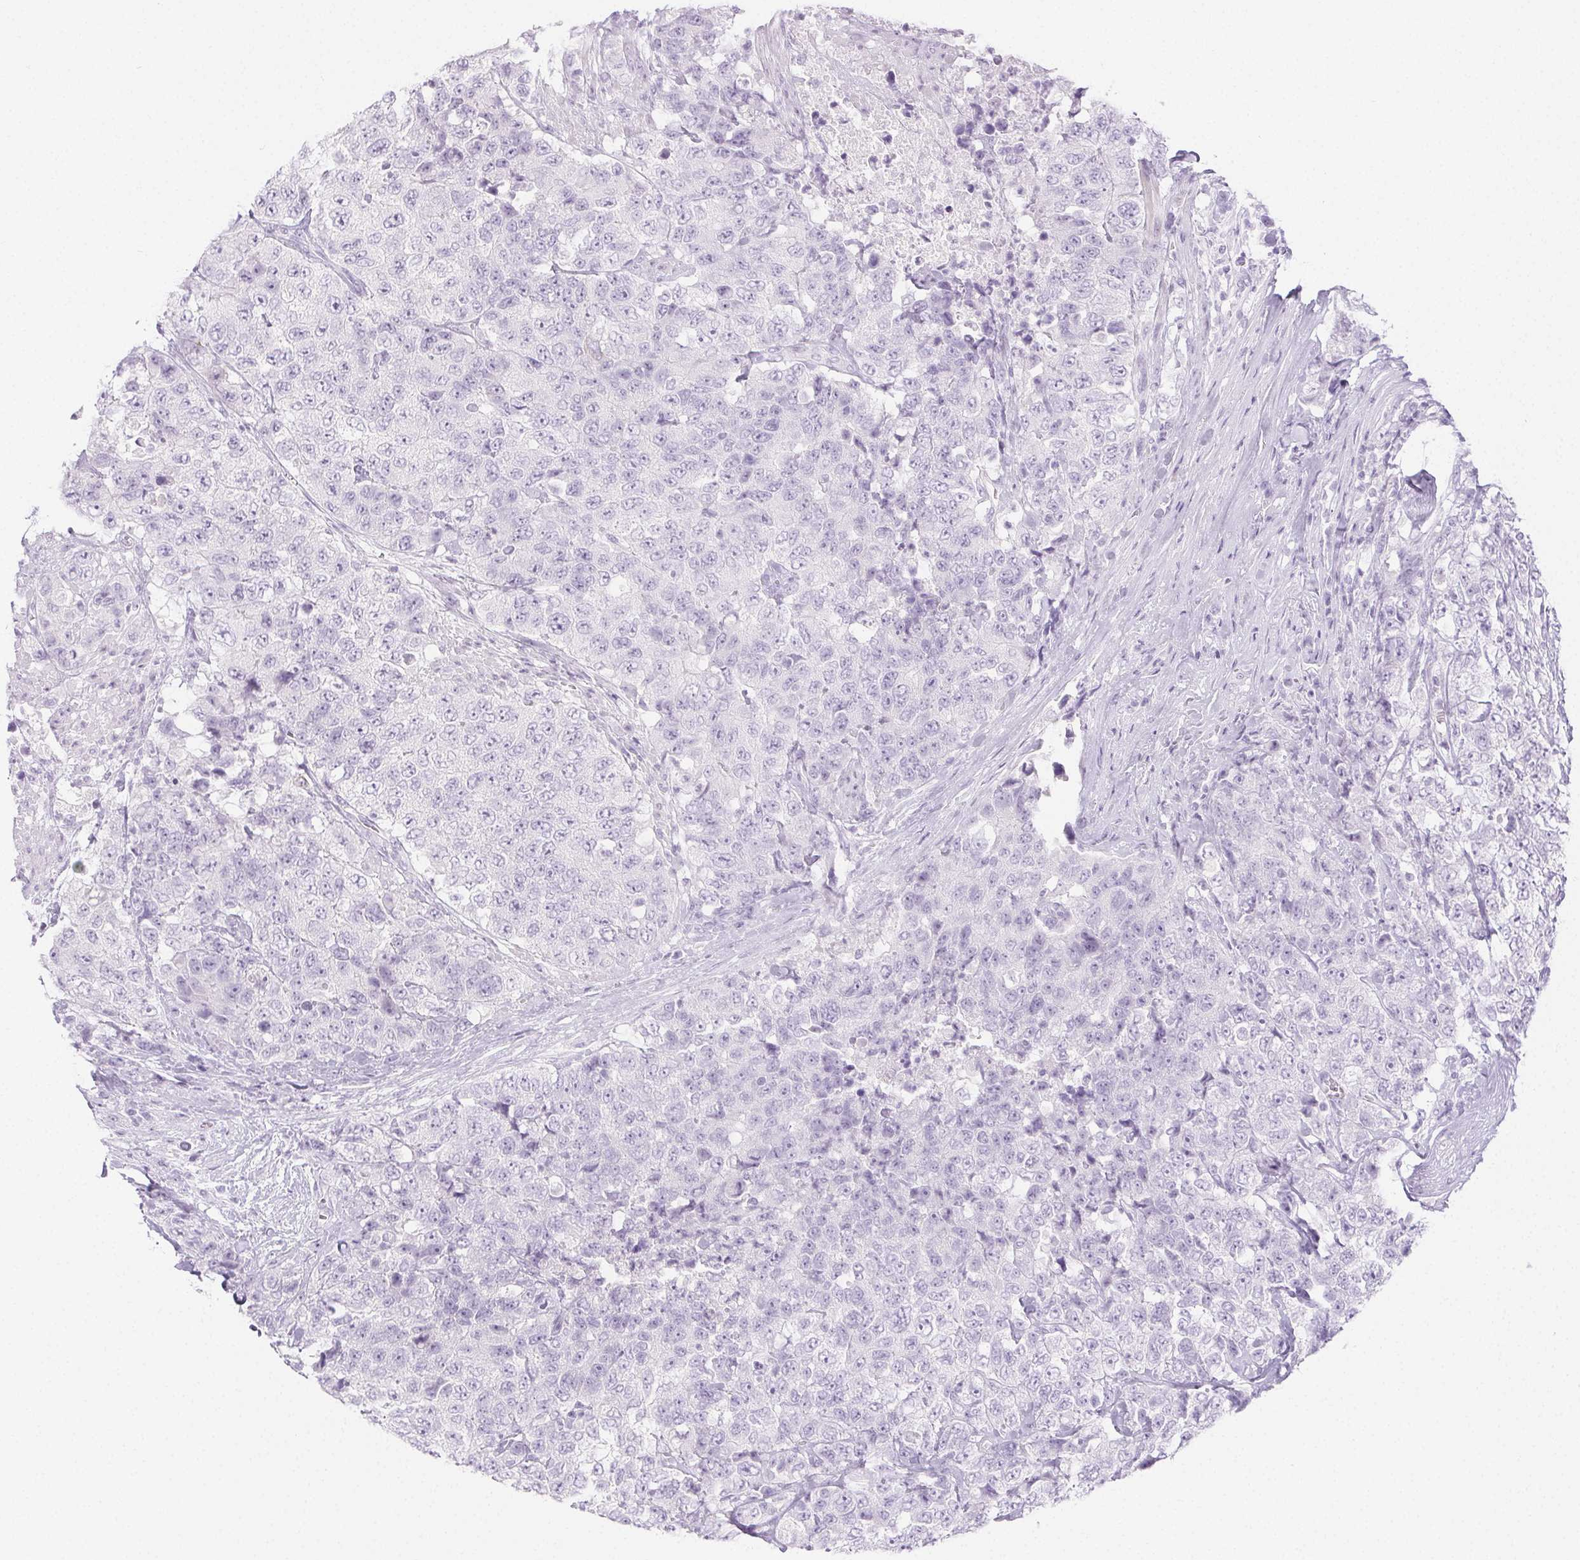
{"staining": {"intensity": "negative", "quantity": "none", "location": "none"}, "tissue": "urothelial cancer", "cell_type": "Tumor cells", "image_type": "cancer", "snomed": [{"axis": "morphology", "description": "Urothelial carcinoma, High grade"}, {"axis": "topography", "description": "Urinary bladder"}], "caption": "High magnification brightfield microscopy of high-grade urothelial carcinoma stained with DAB (3,3'-diaminobenzidine) (brown) and counterstained with hematoxylin (blue): tumor cells show no significant staining.", "gene": "PI3", "patient": {"sex": "female", "age": 78}}